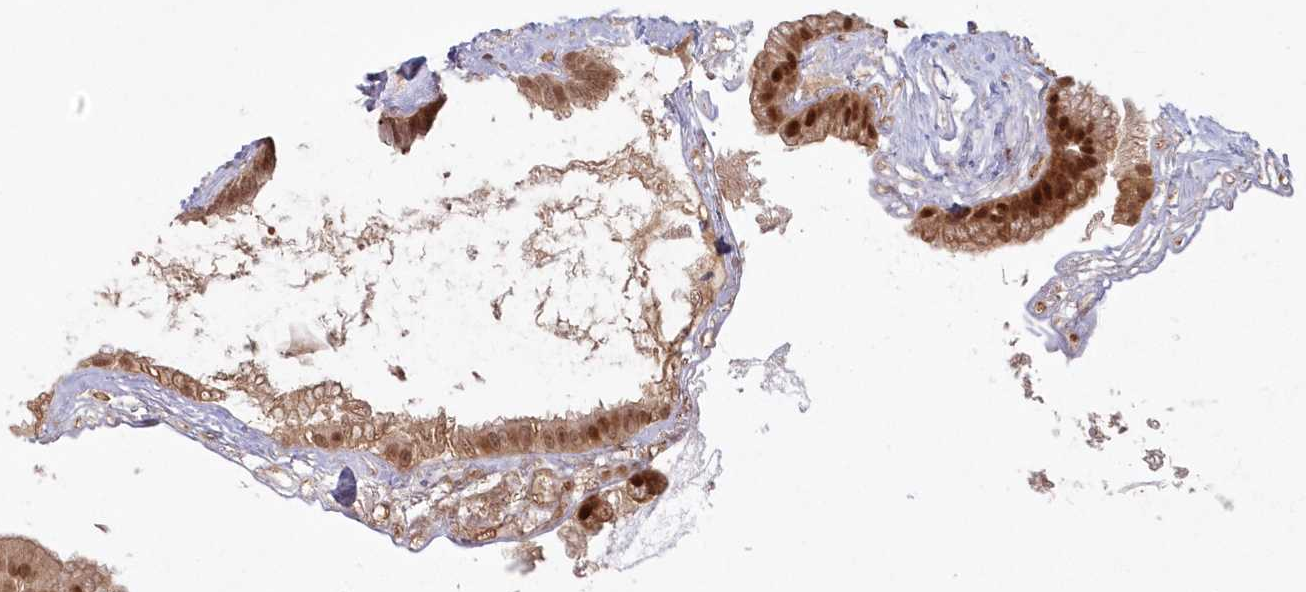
{"staining": {"intensity": "strong", "quantity": ">75%", "location": "cytoplasmic/membranous,nuclear"}, "tissue": "gallbladder", "cell_type": "Glandular cells", "image_type": "normal", "snomed": [{"axis": "morphology", "description": "Normal tissue, NOS"}, {"axis": "topography", "description": "Gallbladder"}], "caption": "An image of human gallbladder stained for a protein shows strong cytoplasmic/membranous,nuclear brown staining in glandular cells.", "gene": "TOGARAM2", "patient": {"sex": "female", "age": 26}}